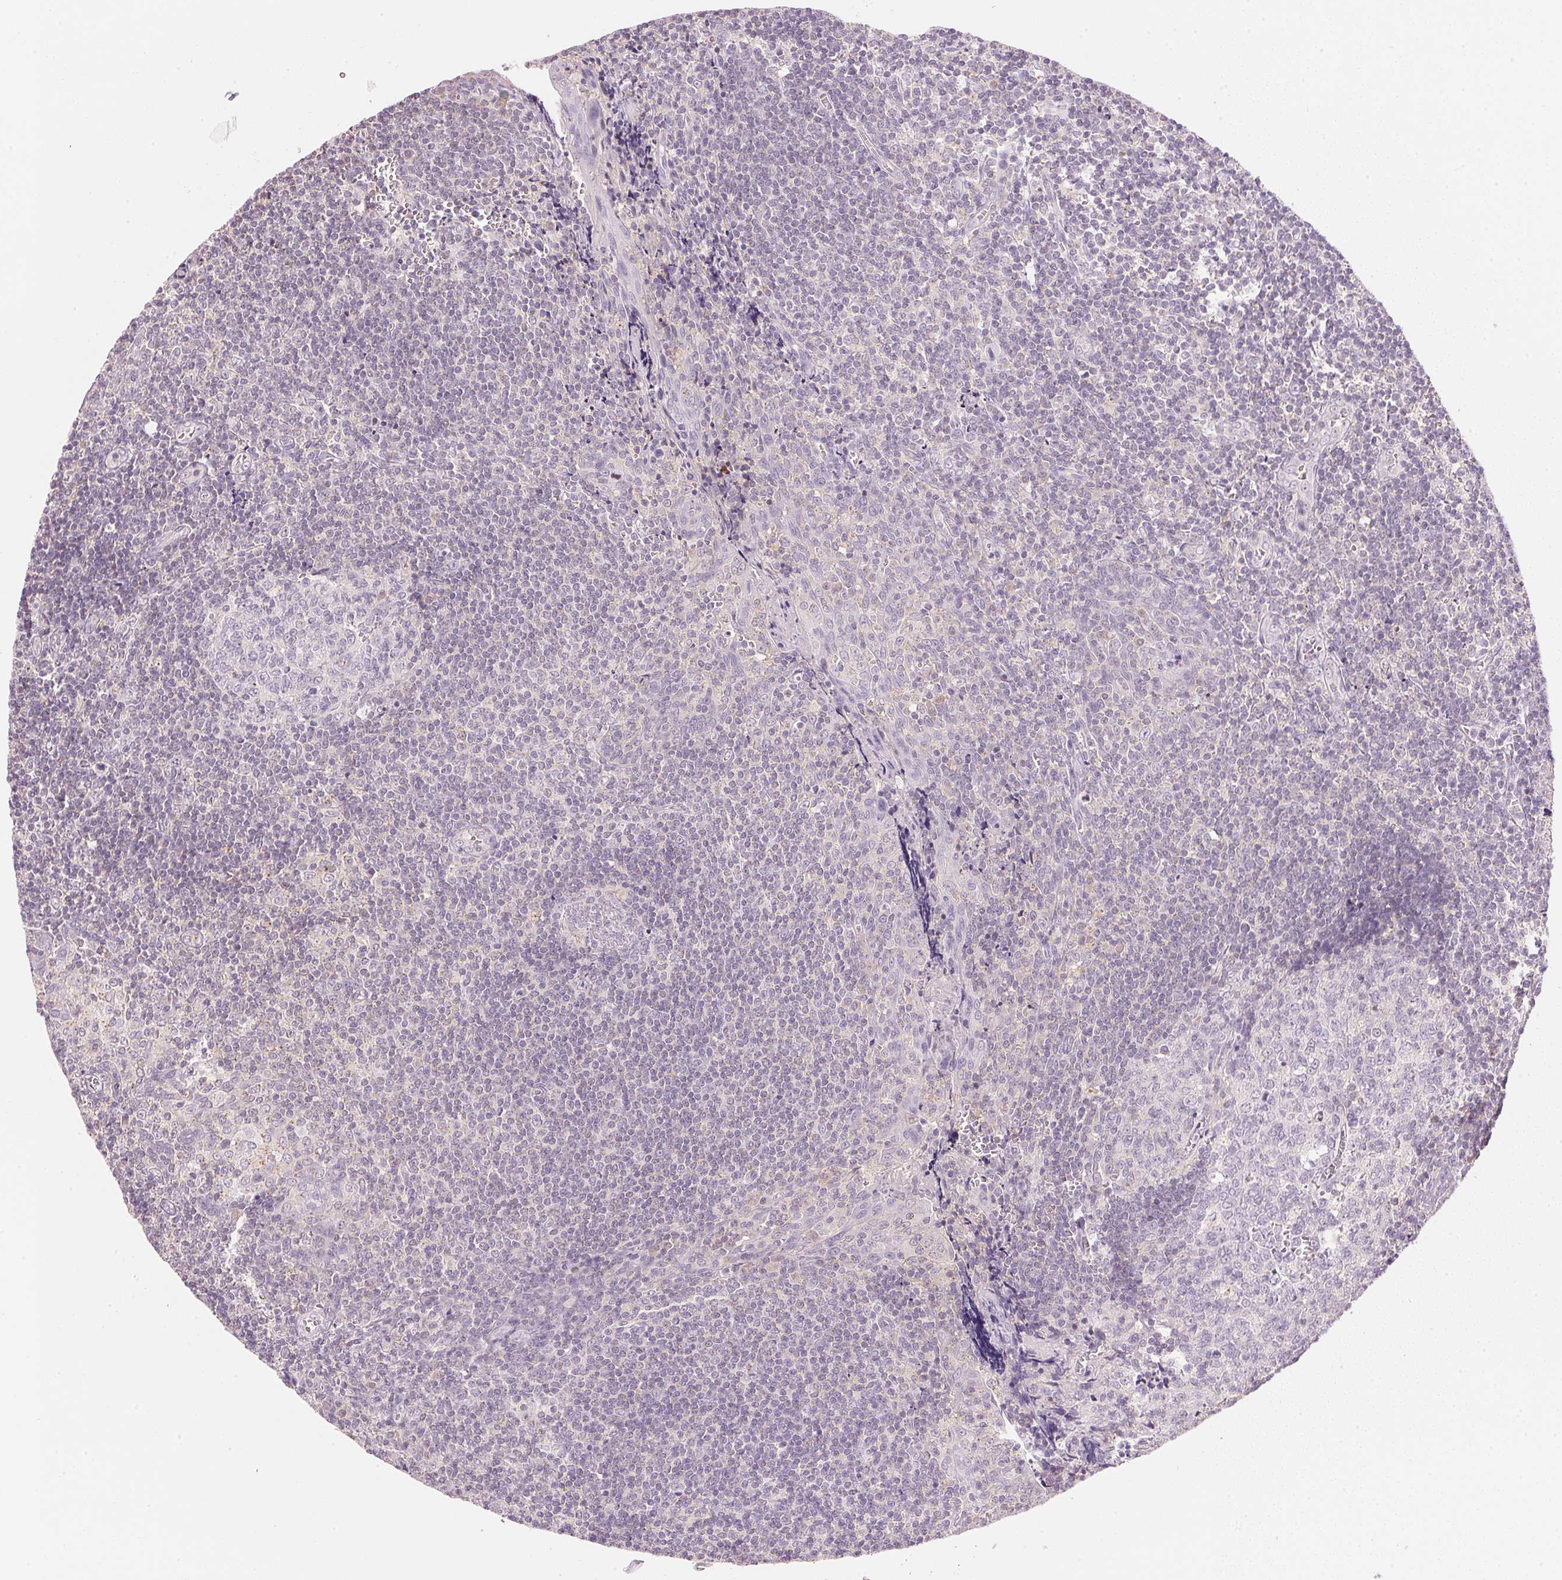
{"staining": {"intensity": "negative", "quantity": "none", "location": "none"}, "tissue": "tonsil", "cell_type": "Germinal center cells", "image_type": "normal", "snomed": [{"axis": "morphology", "description": "Normal tissue, NOS"}, {"axis": "morphology", "description": "Inflammation, NOS"}, {"axis": "topography", "description": "Tonsil"}], "caption": "Immunohistochemistry (IHC) micrograph of benign tonsil: tonsil stained with DAB demonstrates no significant protein staining in germinal center cells. Brightfield microscopy of immunohistochemistry stained with DAB (3,3'-diaminobenzidine) (brown) and hematoxylin (blue), captured at high magnification.", "gene": "HOXB13", "patient": {"sex": "female", "age": 31}}